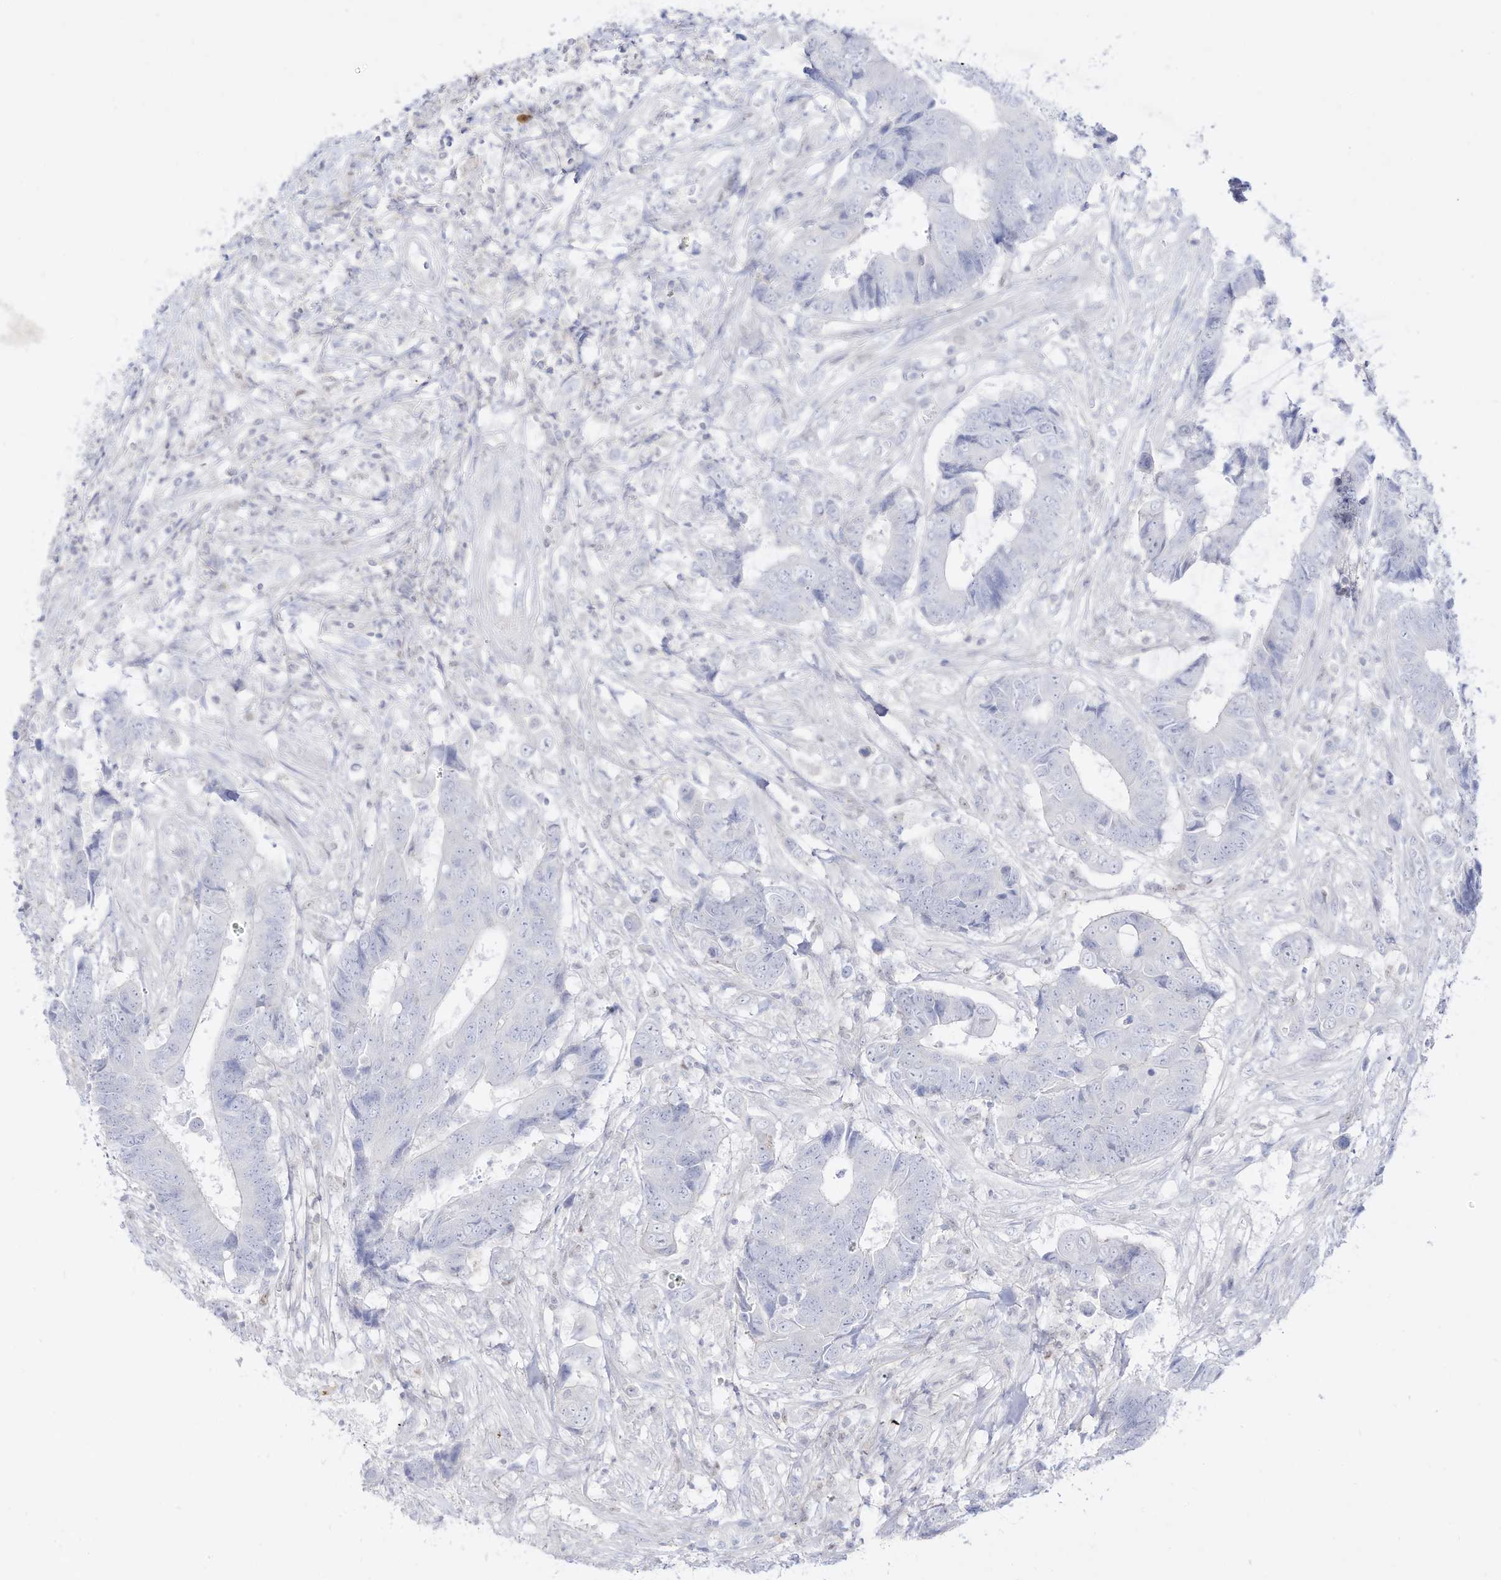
{"staining": {"intensity": "negative", "quantity": "none", "location": "none"}, "tissue": "colorectal cancer", "cell_type": "Tumor cells", "image_type": "cancer", "snomed": [{"axis": "morphology", "description": "Adenocarcinoma, NOS"}, {"axis": "topography", "description": "Rectum"}], "caption": "Immunohistochemical staining of adenocarcinoma (colorectal) demonstrates no significant positivity in tumor cells.", "gene": "DMKN", "patient": {"sex": "male", "age": 84}}